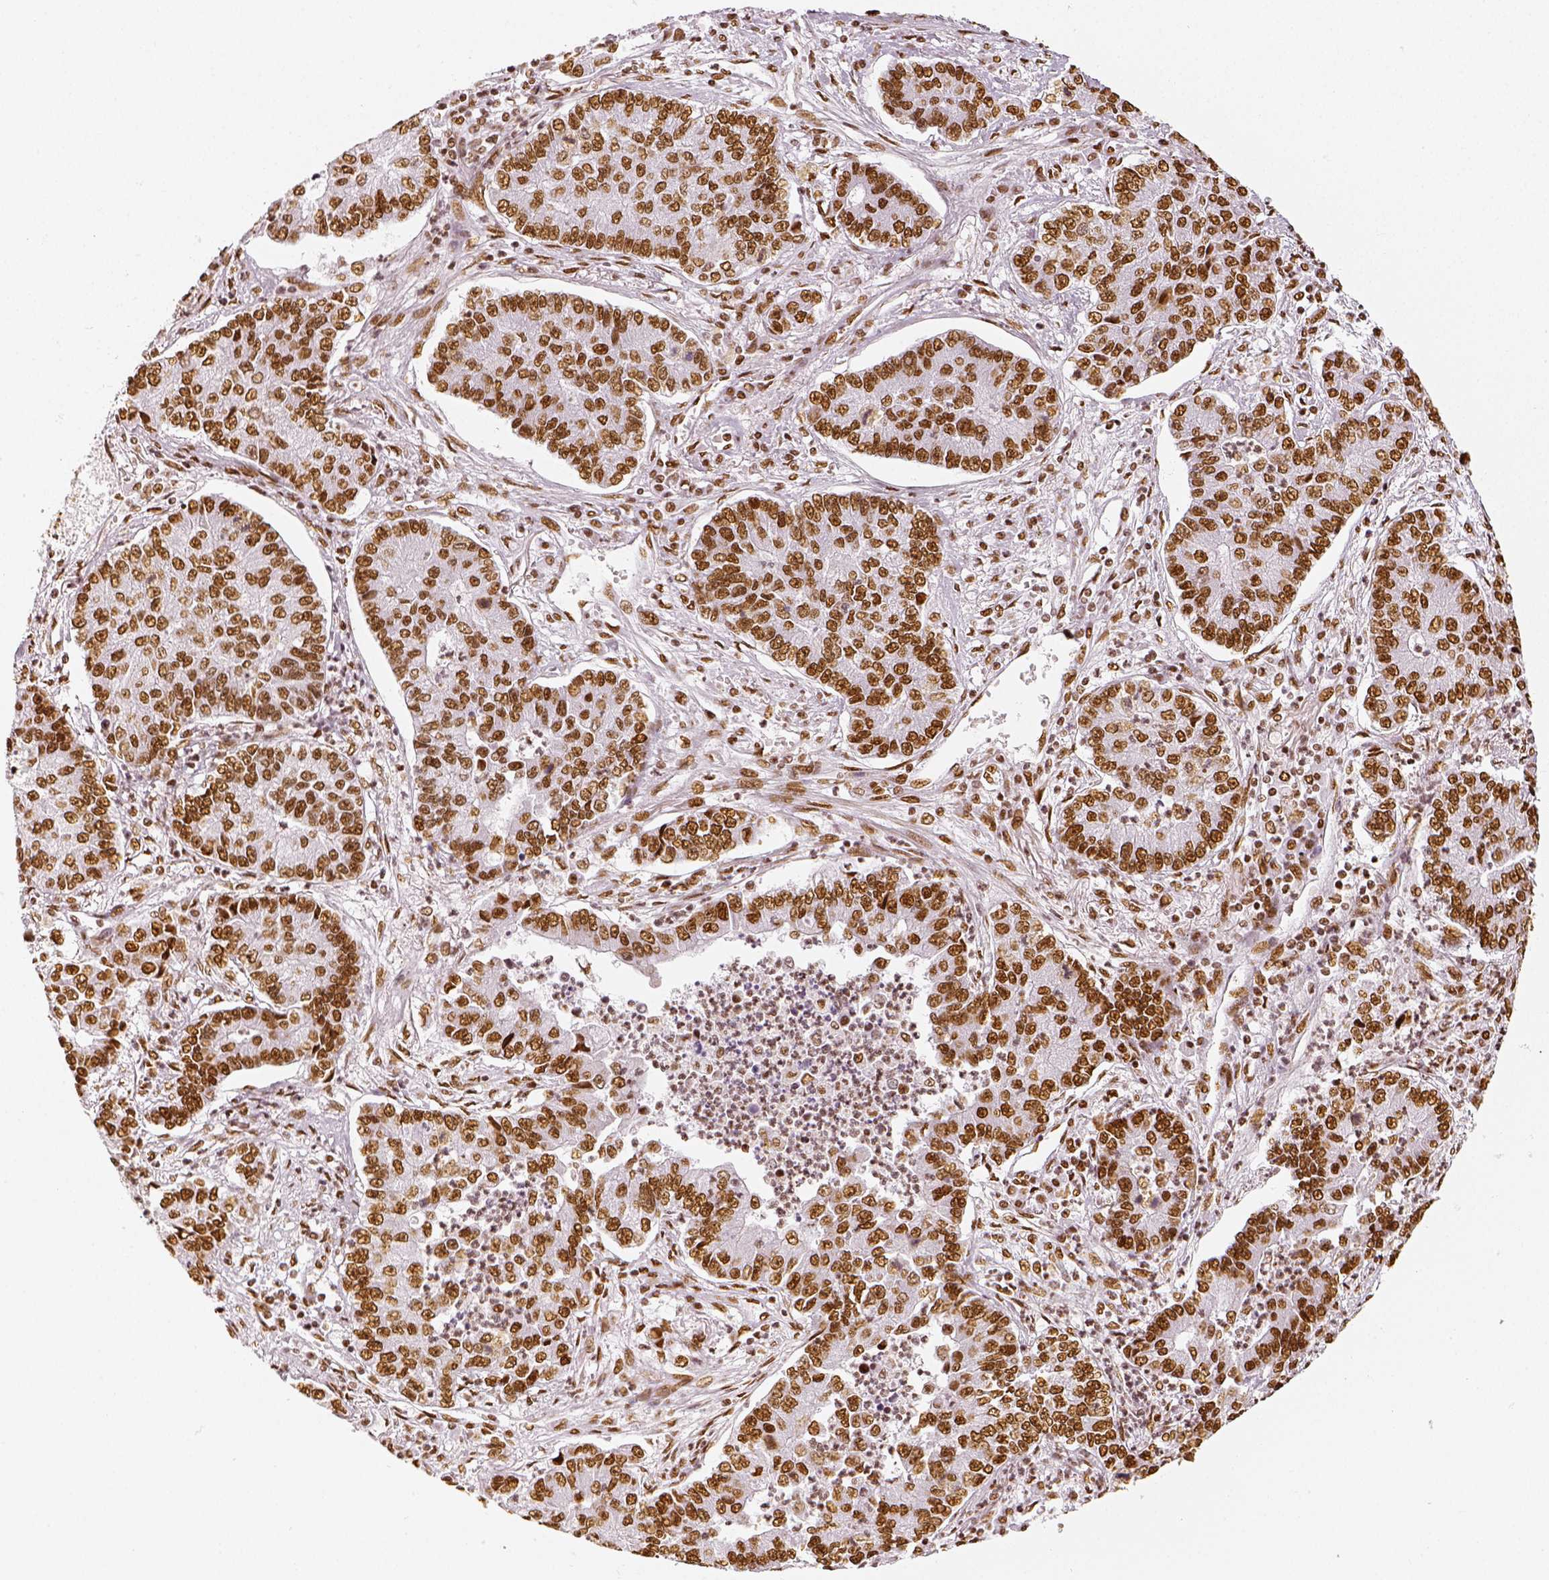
{"staining": {"intensity": "moderate", "quantity": ">75%", "location": "nuclear"}, "tissue": "lung cancer", "cell_type": "Tumor cells", "image_type": "cancer", "snomed": [{"axis": "morphology", "description": "Adenocarcinoma, NOS"}, {"axis": "topography", "description": "Lung"}], "caption": "DAB immunohistochemical staining of lung cancer displays moderate nuclear protein staining in about >75% of tumor cells. (DAB IHC with brightfield microscopy, high magnification).", "gene": "KDM5B", "patient": {"sex": "female", "age": 57}}